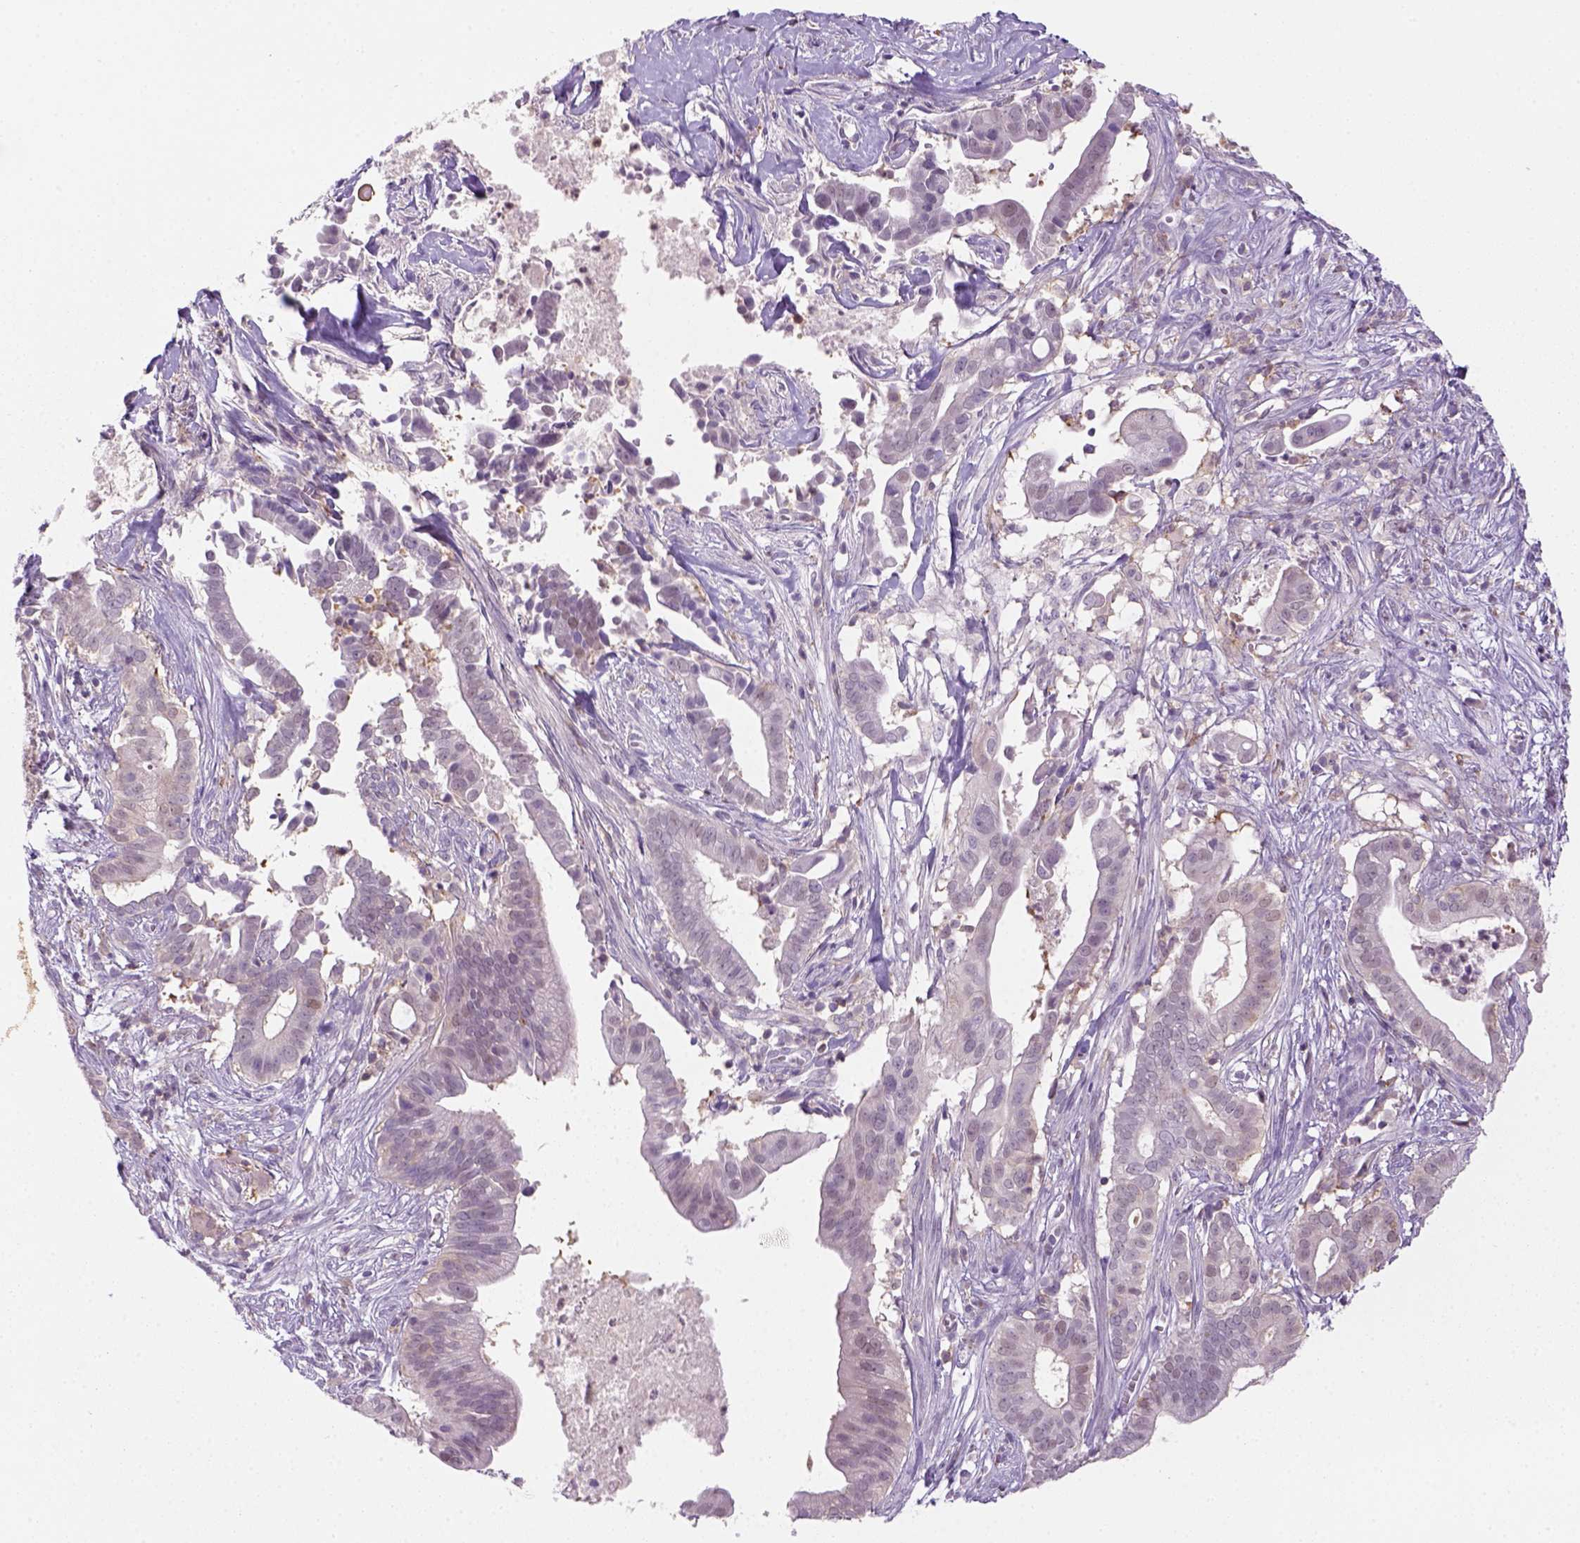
{"staining": {"intensity": "negative", "quantity": "none", "location": "none"}, "tissue": "pancreatic cancer", "cell_type": "Tumor cells", "image_type": "cancer", "snomed": [{"axis": "morphology", "description": "Adenocarcinoma, NOS"}, {"axis": "topography", "description": "Pancreas"}], "caption": "There is no significant positivity in tumor cells of pancreatic adenocarcinoma.", "gene": "GOT1", "patient": {"sex": "male", "age": 61}}